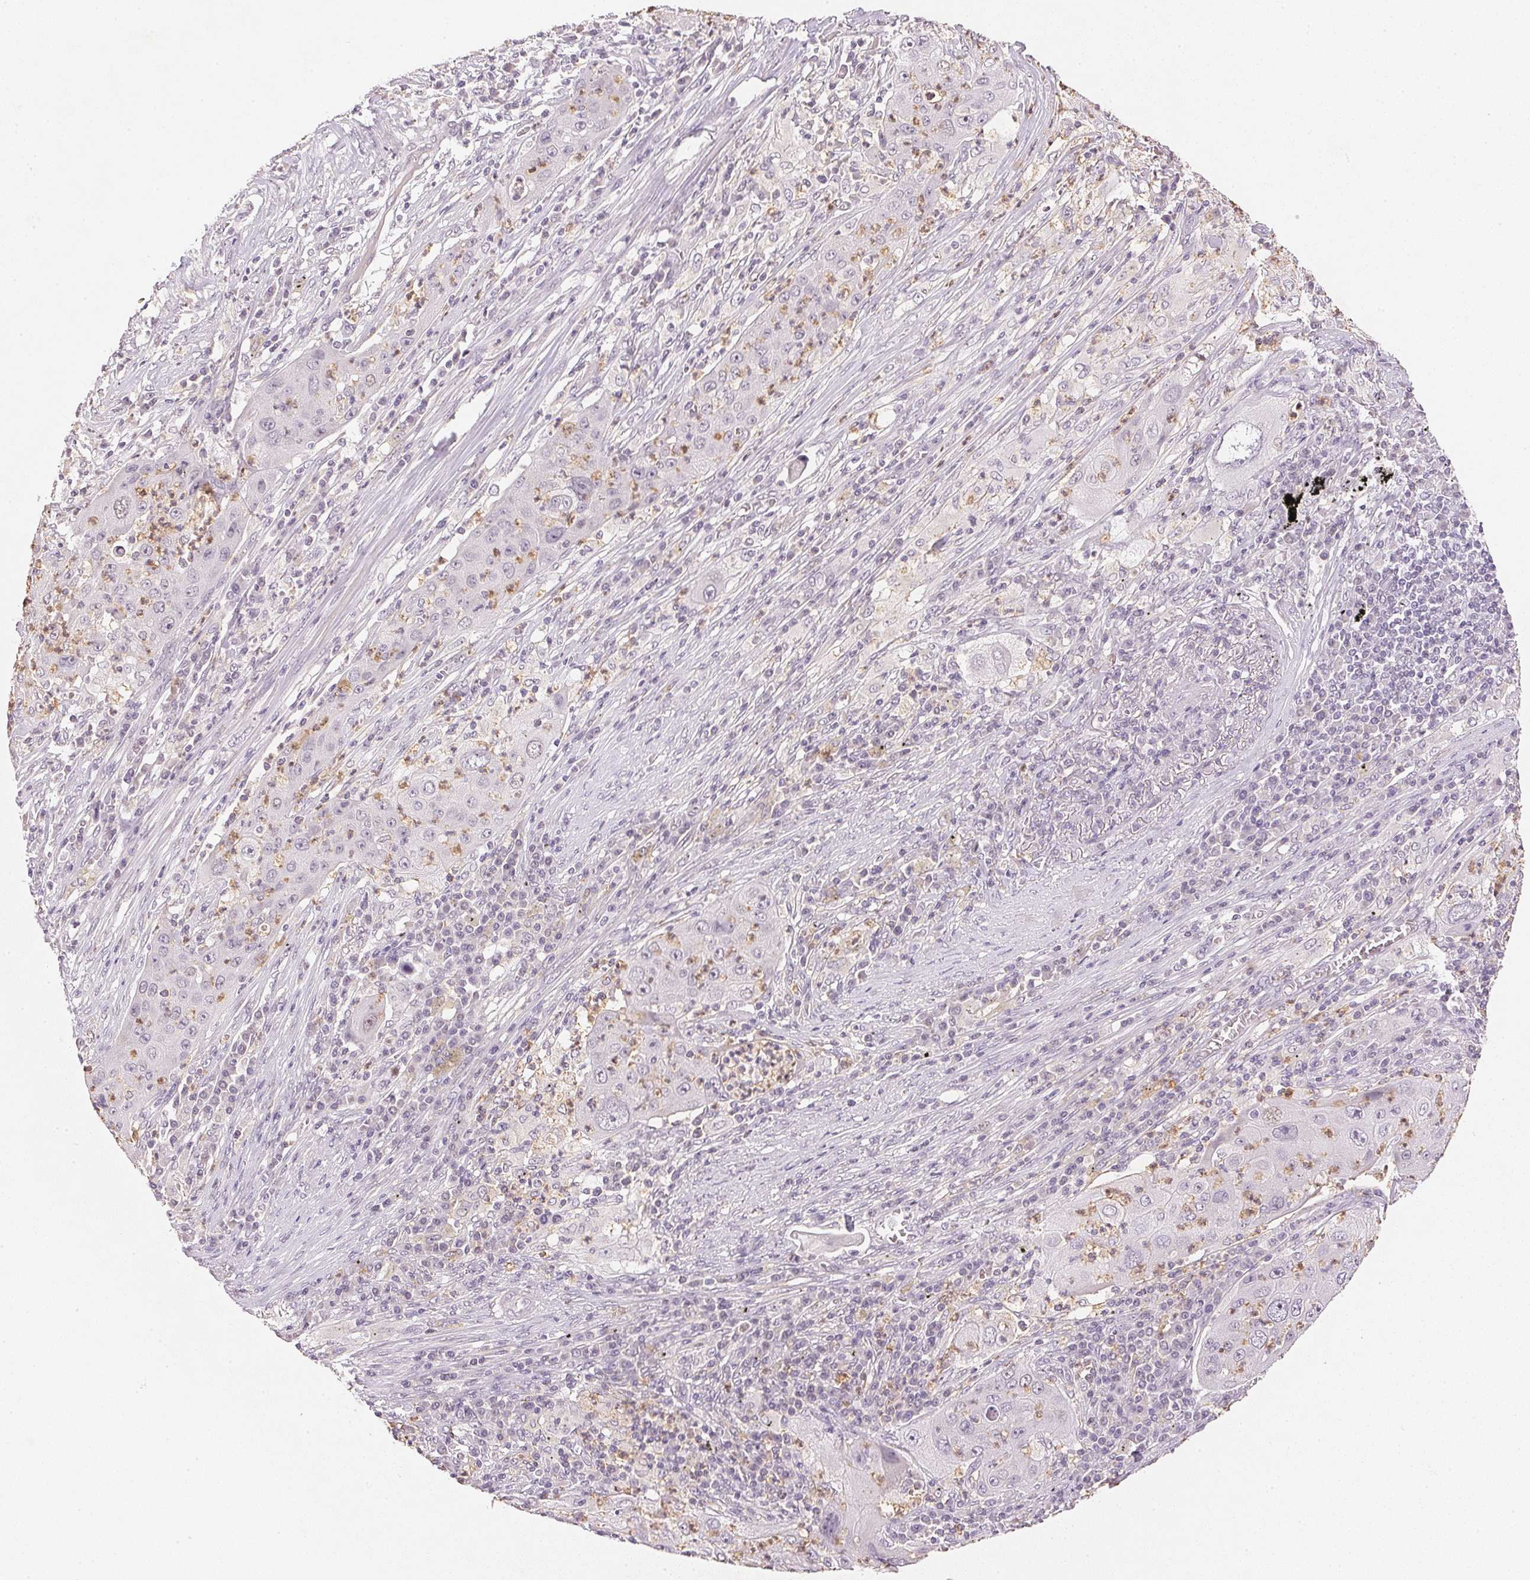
{"staining": {"intensity": "negative", "quantity": "none", "location": "none"}, "tissue": "lung cancer", "cell_type": "Tumor cells", "image_type": "cancer", "snomed": [{"axis": "morphology", "description": "Squamous cell carcinoma, NOS"}, {"axis": "topography", "description": "Lung"}], "caption": "The micrograph shows no significant expression in tumor cells of squamous cell carcinoma (lung). (Immunohistochemistry (ihc), brightfield microscopy, high magnification).", "gene": "SMTN", "patient": {"sex": "female", "age": 59}}